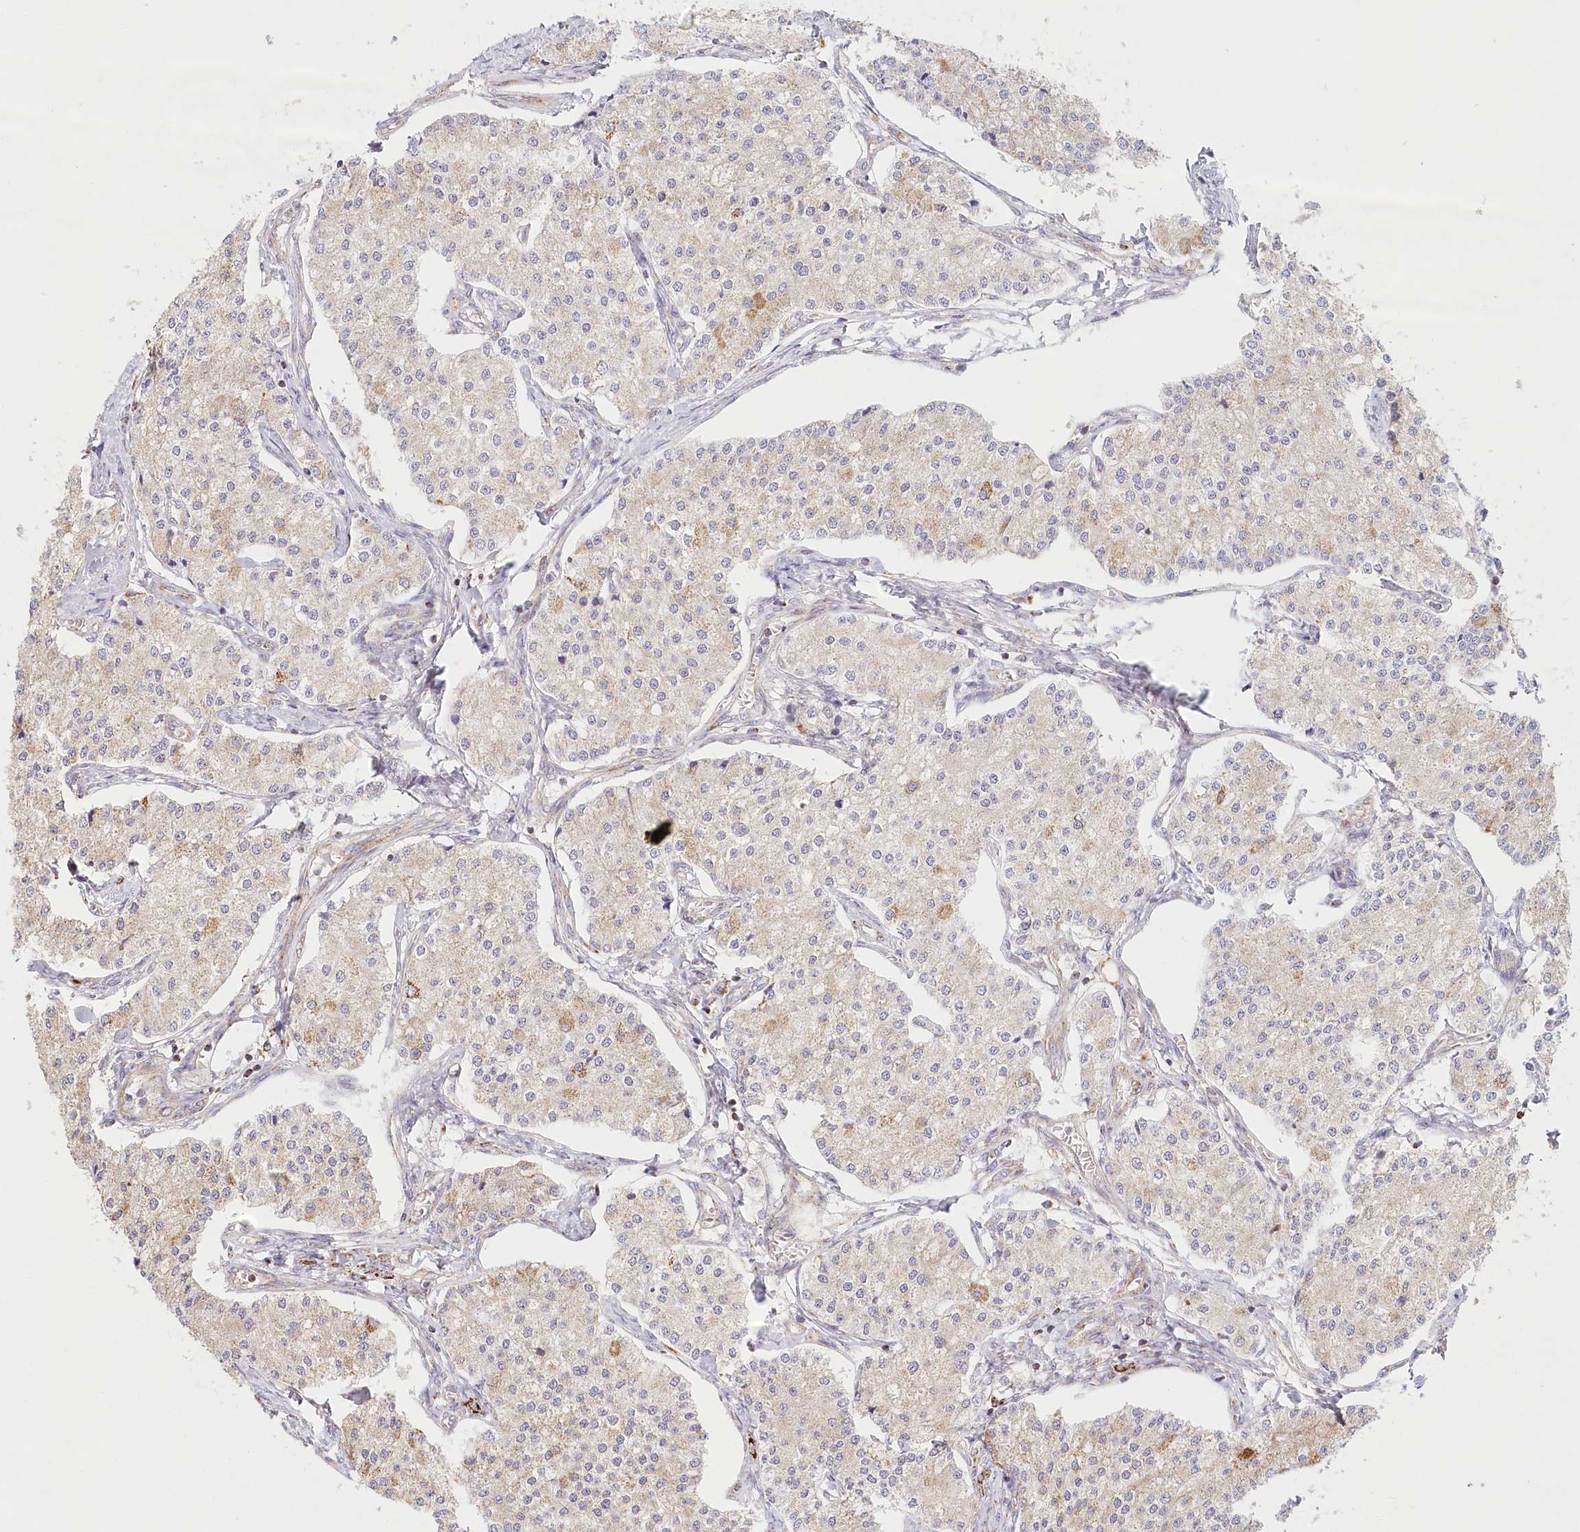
{"staining": {"intensity": "weak", "quantity": "<25%", "location": "cytoplasmic/membranous"}, "tissue": "carcinoid", "cell_type": "Tumor cells", "image_type": "cancer", "snomed": [{"axis": "morphology", "description": "Carcinoid, malignant, NOS"}, {"axis": "topography", "description": "Colon"}], "caption": "Malignant carcinoid was stained to show a protein in brown. There is no significant staining in tumor cells.", "gene": "UMPS", "patient": {"sex": "female", "age": 52}}